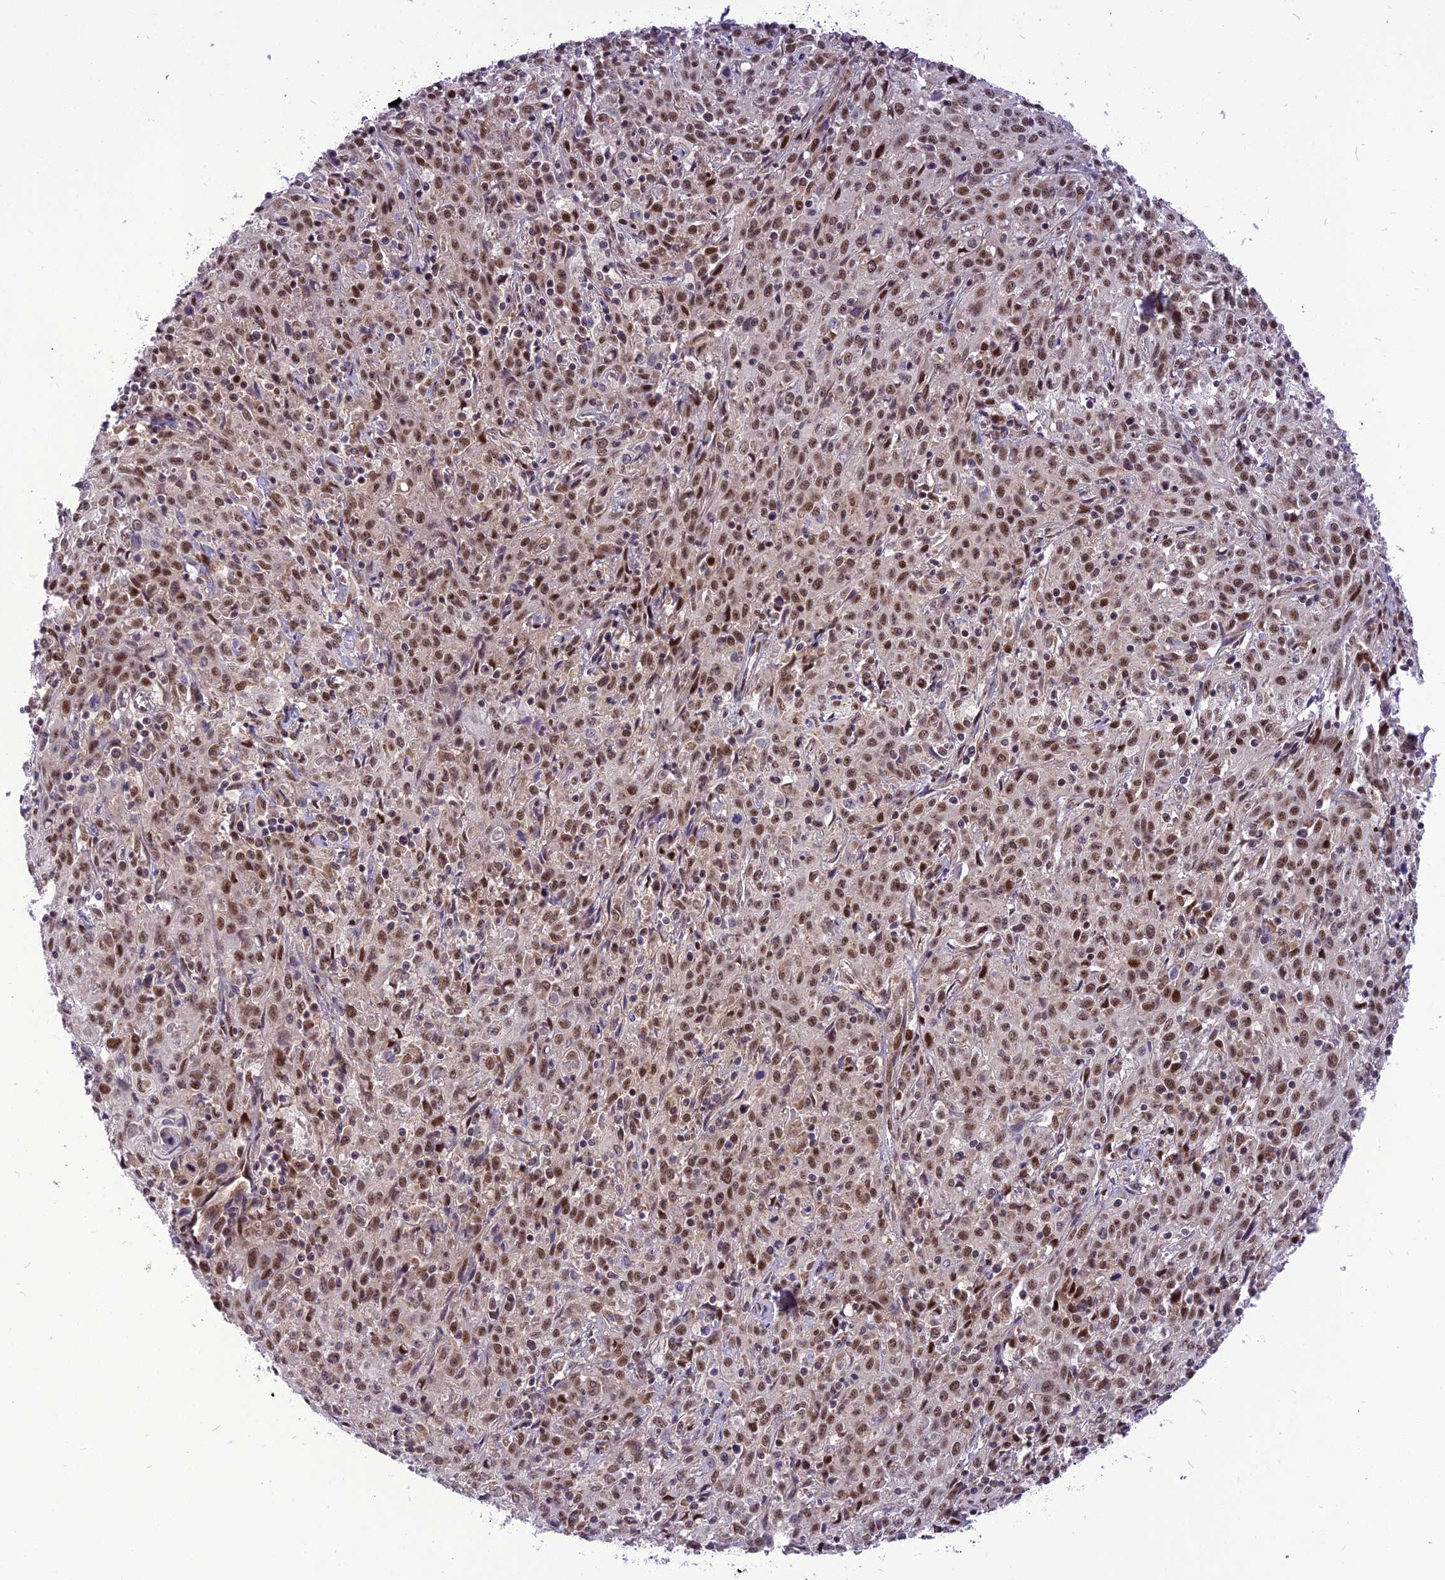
{"staining": {"intensity": "moderate", "quantity": ">75%", "location": "nuclear"}, "tissue": "cervical cancer", "cell_type": "Tumor cells", "image_type": "cancer", "snomed": [{"axis": "morphology", "description": "Squamous cell carcinoma, NOS"}, {"axis": "topography", "description": "Cervix"}], "caption": "A high-resolution histopathology image shows immunohistochemistry (IHC) staining of cervical squamous cell carcinoma, which reveals moderate nuclear positivity in approximately >75% of tumor cells. (DAB IHC with brightfield microscopy, high magnification).", "gene": "CMC1", "patient": {"sex": "female", "age": 57}}